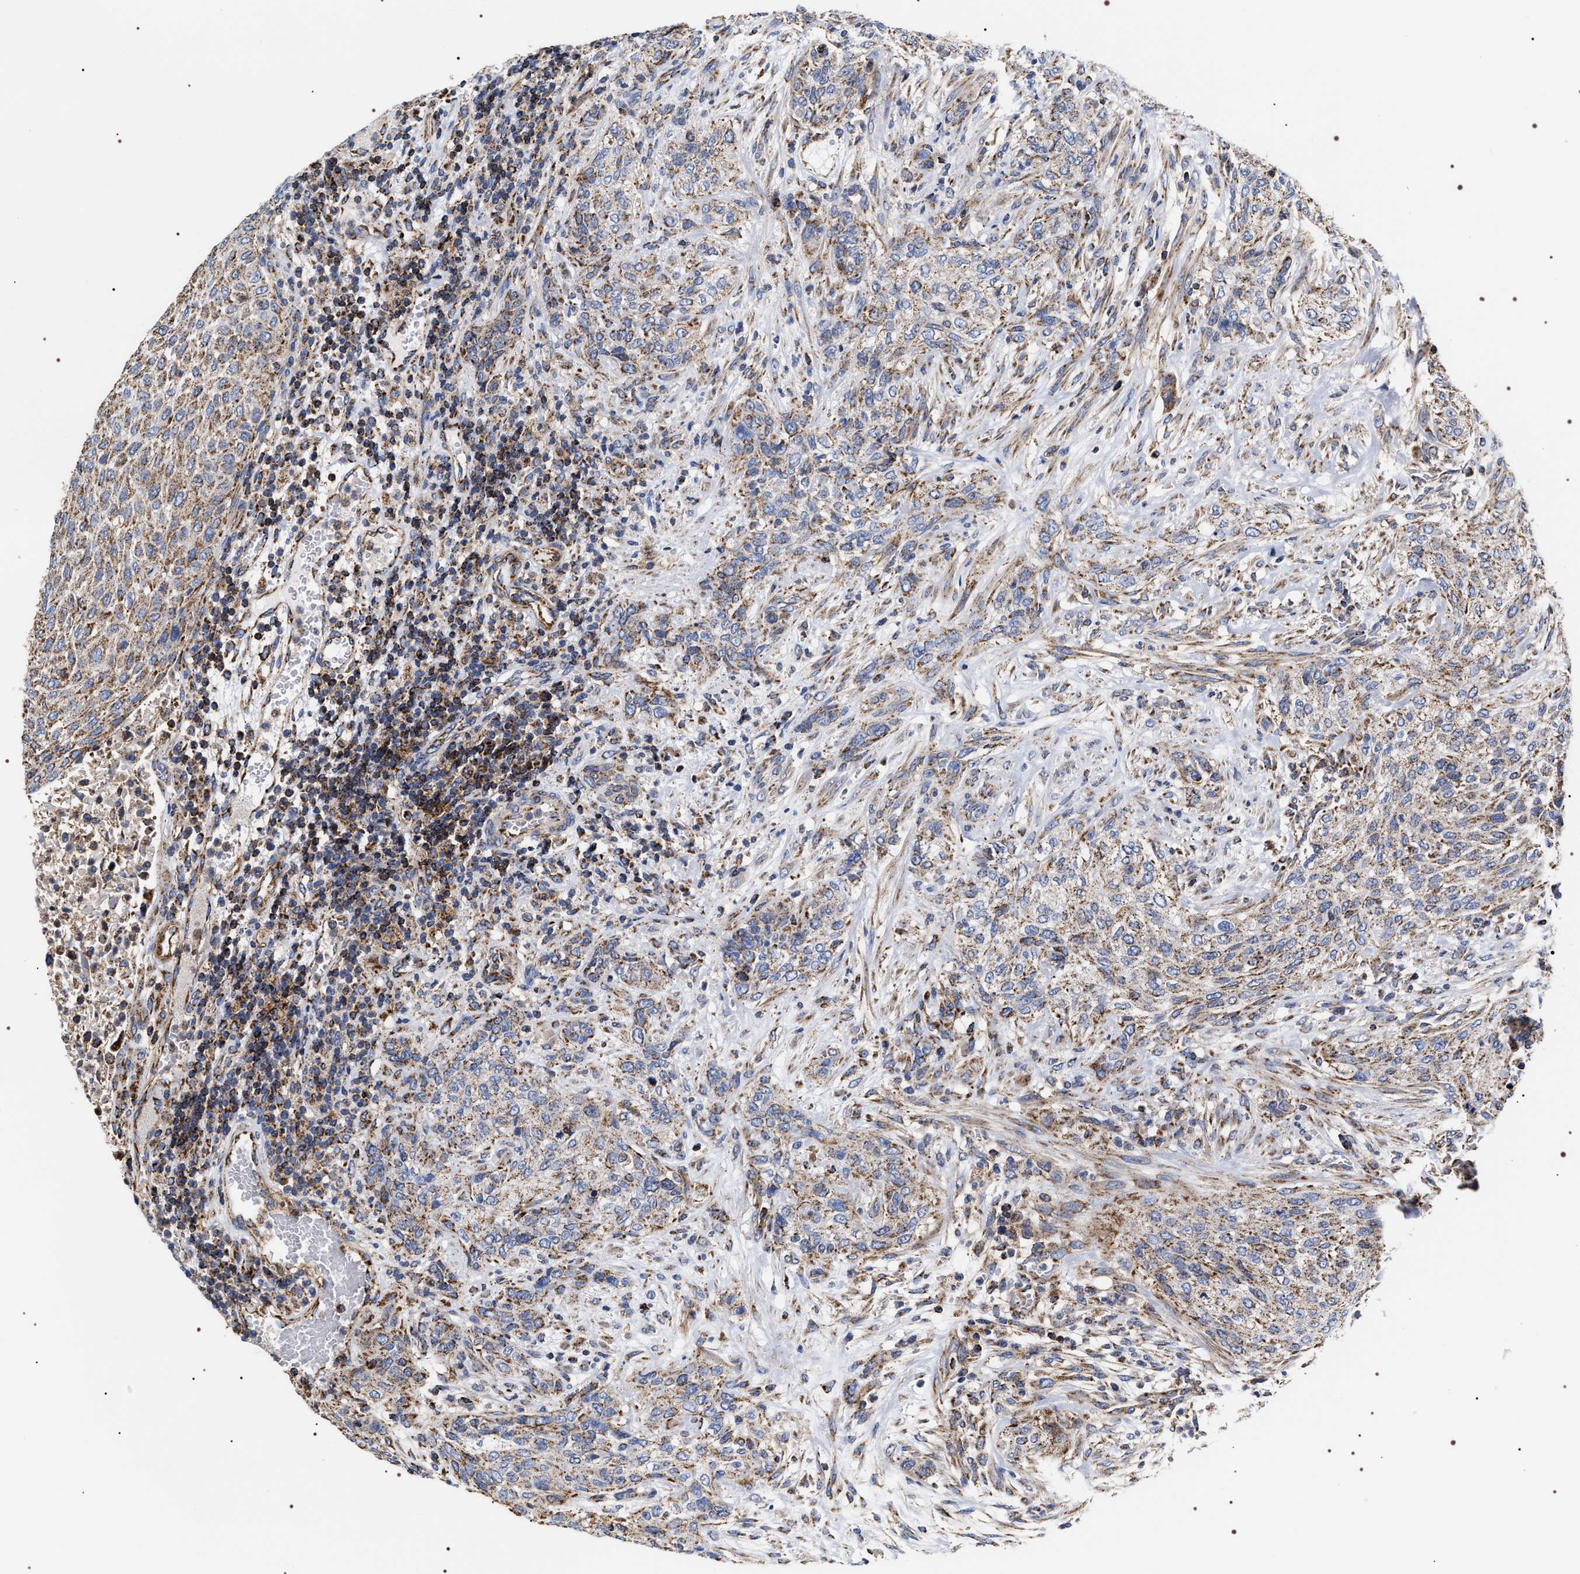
{"staining": {"intensity": "moderate", "quantity": ">75%", "location": "cytoplasmic/membranous"}, "tissue": "urothelial cancer", "cell_type": "Tumor cells", "image_type": "cancer", "snomed": [{"axis": "morphology", "description": "Urothelial carcinoma, Low grade"}, {"axis": "morphology", "description": "Urothelial carcinoma, High grade"}, {"axis": "topography", "description": "Urinary bladder"}], "caption": "A micrograph of human urothelial carcinoma (low-grade) stained for a protein demonstrates moderate cytoplasmic/membranous brown staining in tumor cells.", "gene": "COG5", "patient": {"sex": "male", "age": 35}}